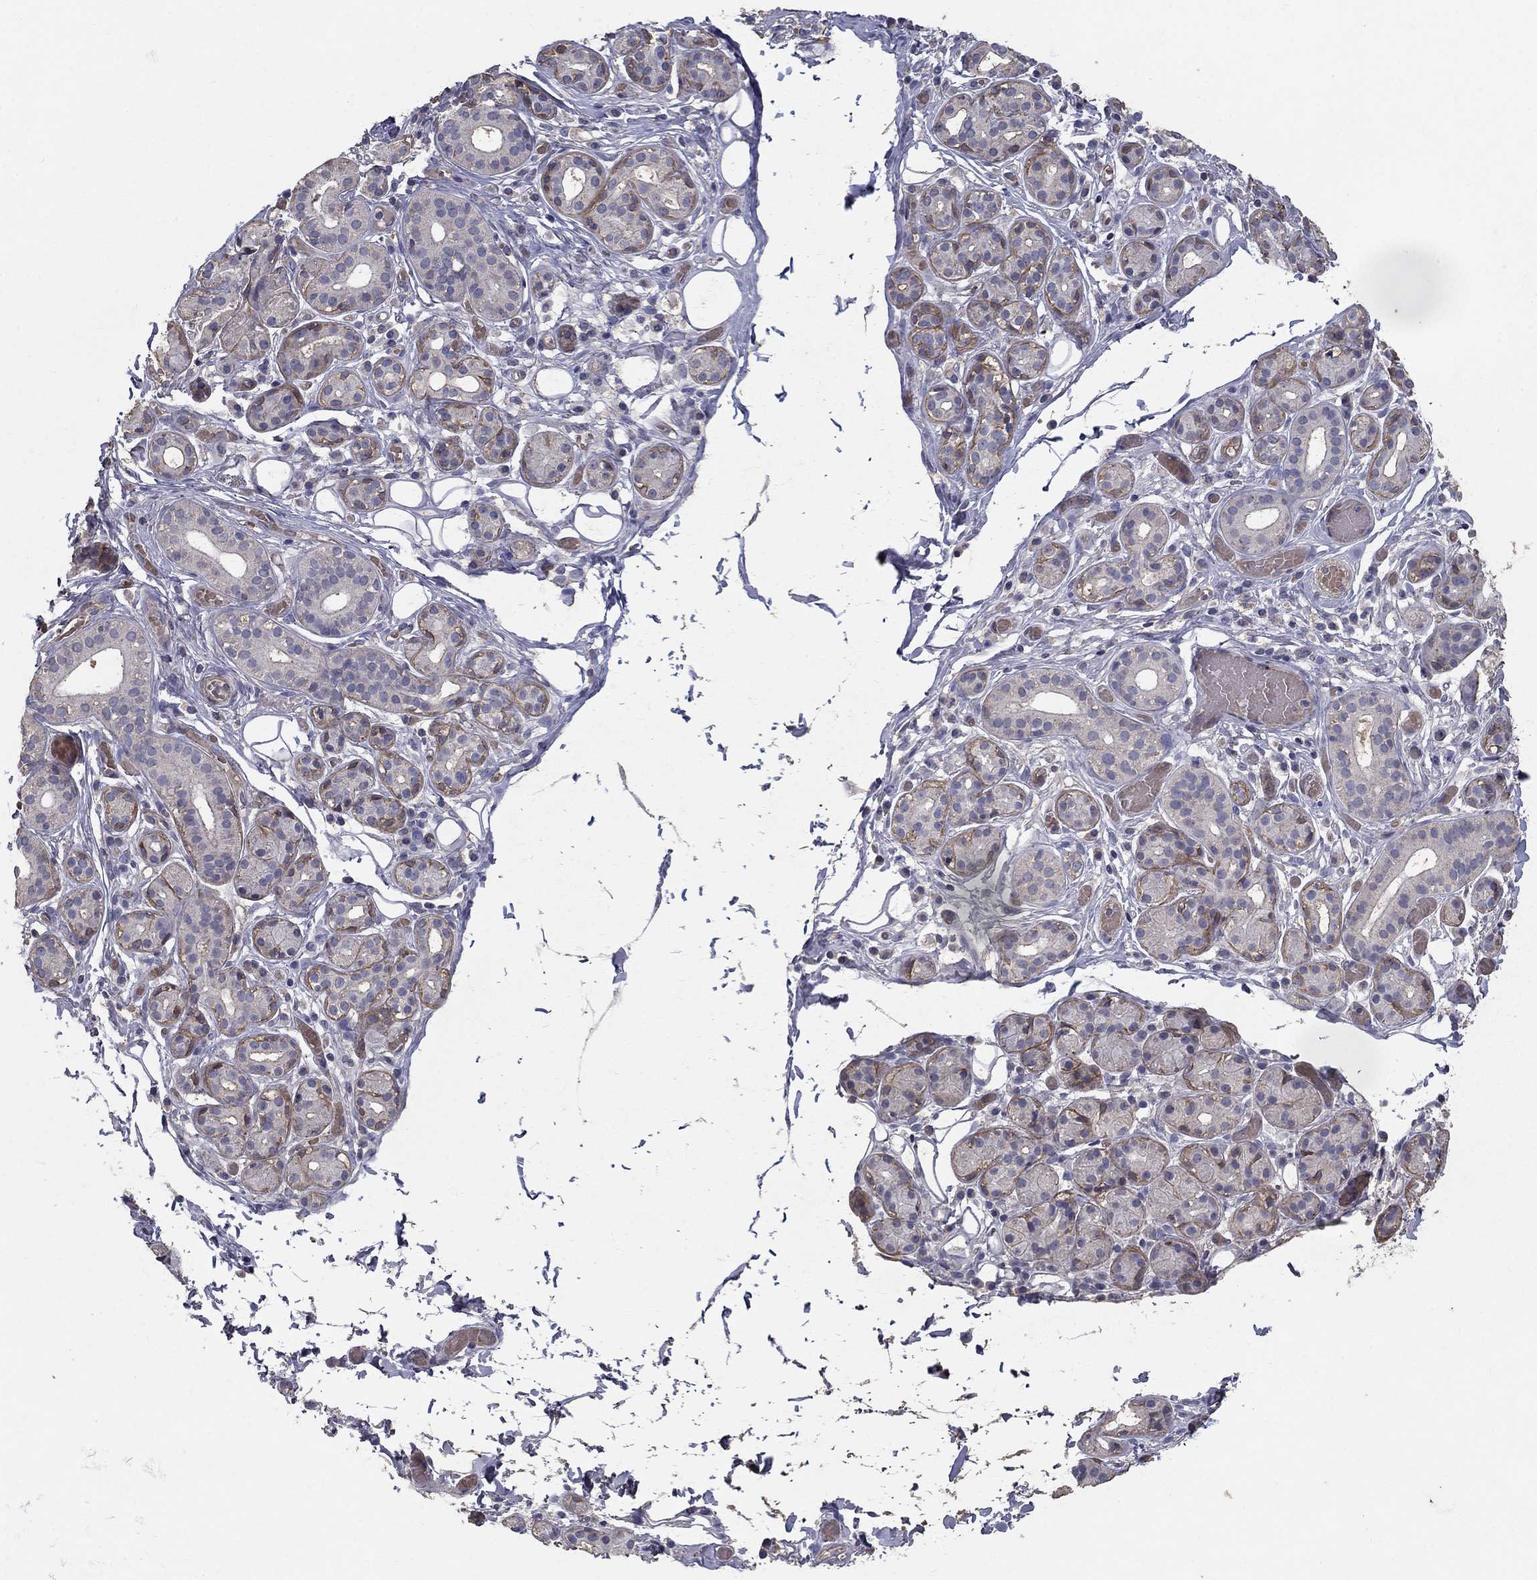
{"staining": {"intensity": "negative", "quantity": "none", "location": "none"}, "tissue": "salivary gland", "cell_type": "Glandular cells", "image_type": "normal", "snomed": [{"axis": "morphology", "description": "Normal tissue, NOS"}, {"axis": "topography", "description": "Salivary gland"}, {"axis": "topography", "description": "Peripheral nerve tissue"}], "caption": "A high-resolution micrograph shows IHC staining of unremarkable salivary gland, which reveals no significant expression in glandular cells.", "gene": "MPP2", "patient": {"sex": "male", "age": 71}}